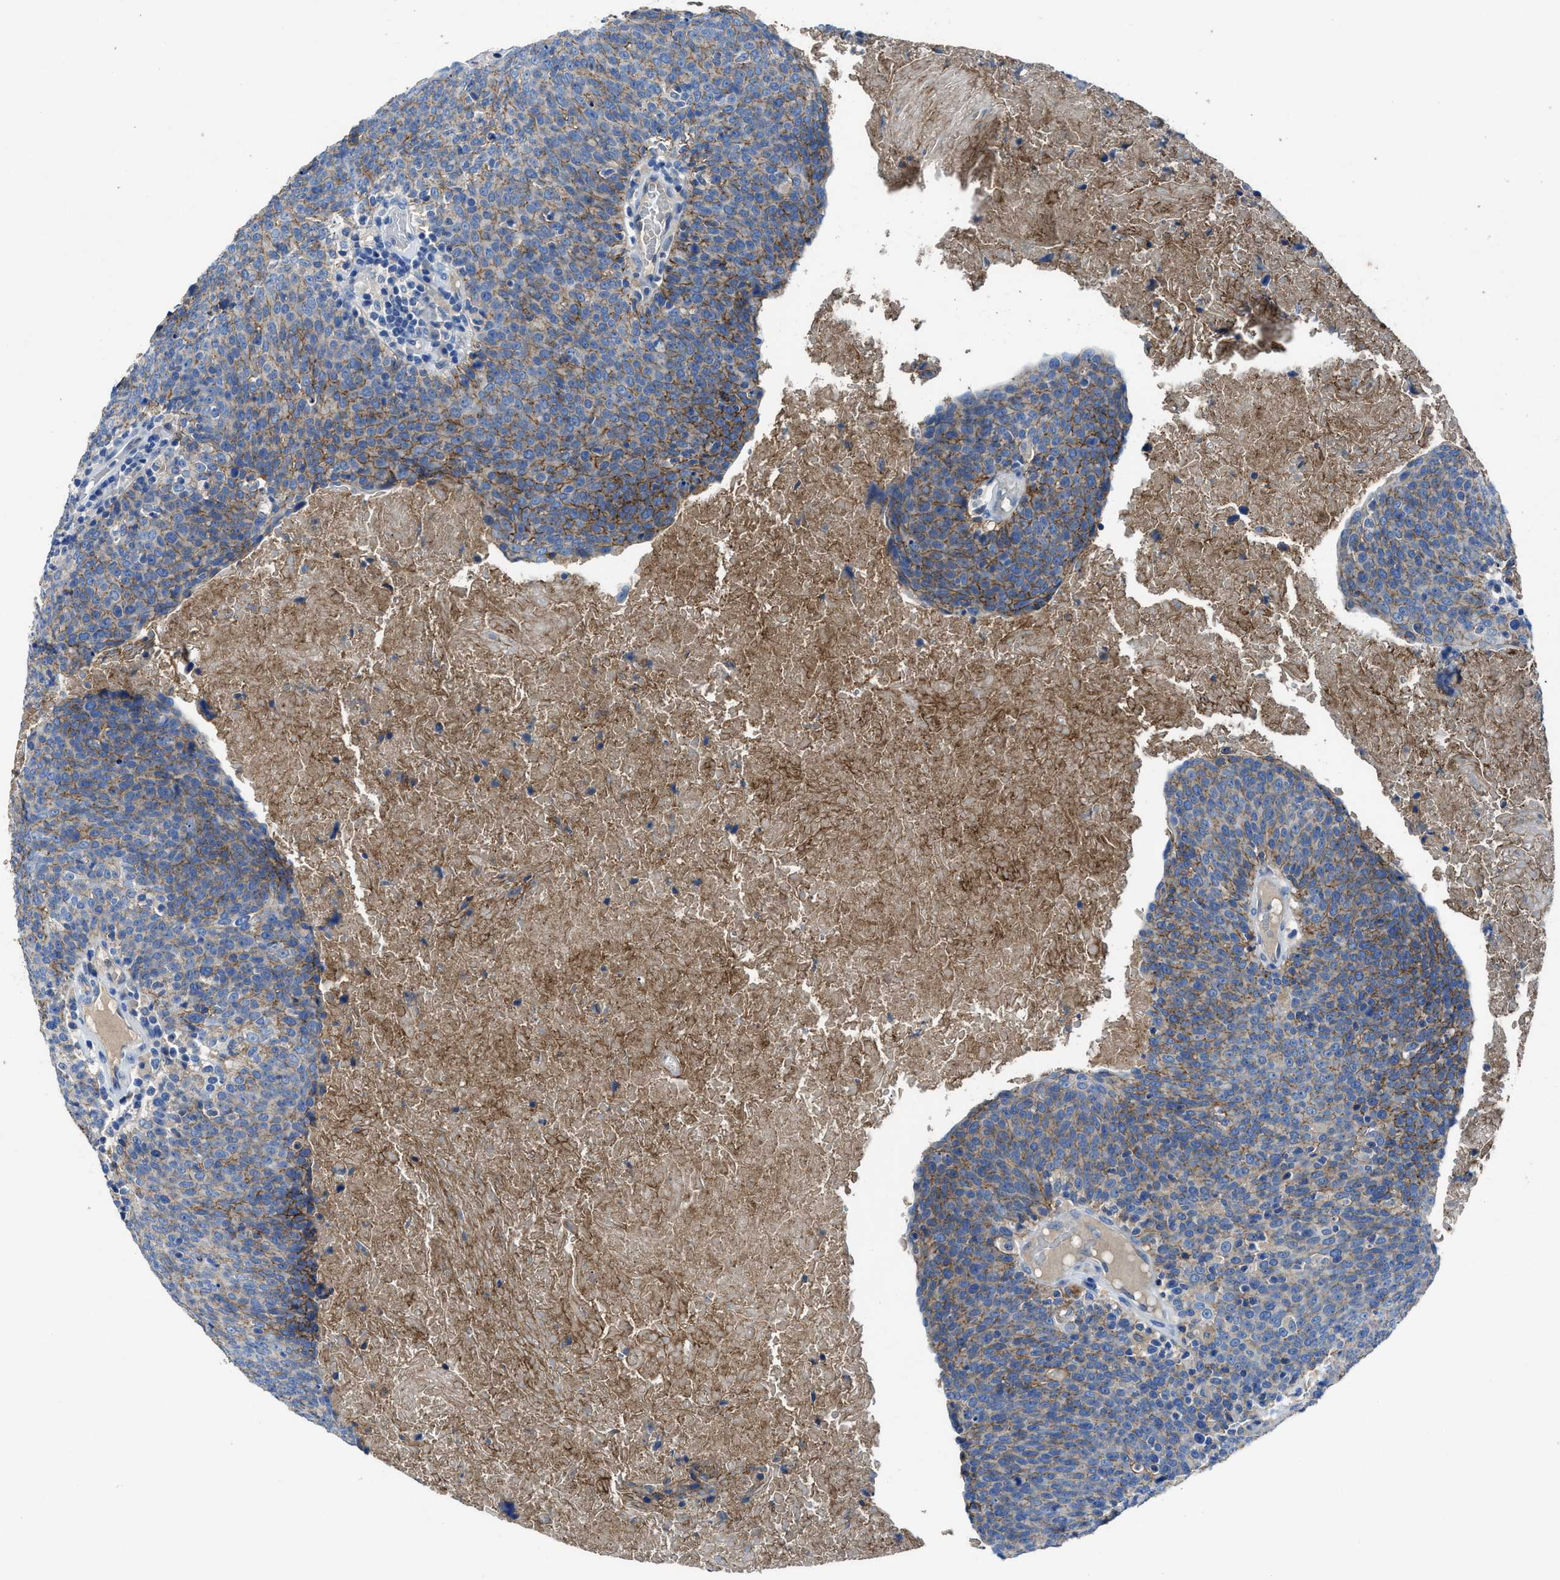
{"staining": {"intensity": "moderate", "quantity": ">75%", "location": "cytoplasmic/membranous"}, "tissue": "head and neck cancer", "cell_type": "Tumor cells", "image_type": "cancer", "snomed": [{"axis": "morphology", "description": "Squamous cell carcinoma, NOS"}, {"axis": "morphology", "description": "Squamous cell carcinoma, metastatic, NOS"}, {"axis": "topography", "description": "Lymph node"}, {"axis": "topography", "description": "Head-Neck"}], "caption": "A brown stain highlights moderate cytoplasmic/membranous staining of a protein in human head and neck cancer tumor cells.", "gene": "PTGFRN", "patient": {"sex": "male", "age": 62}}